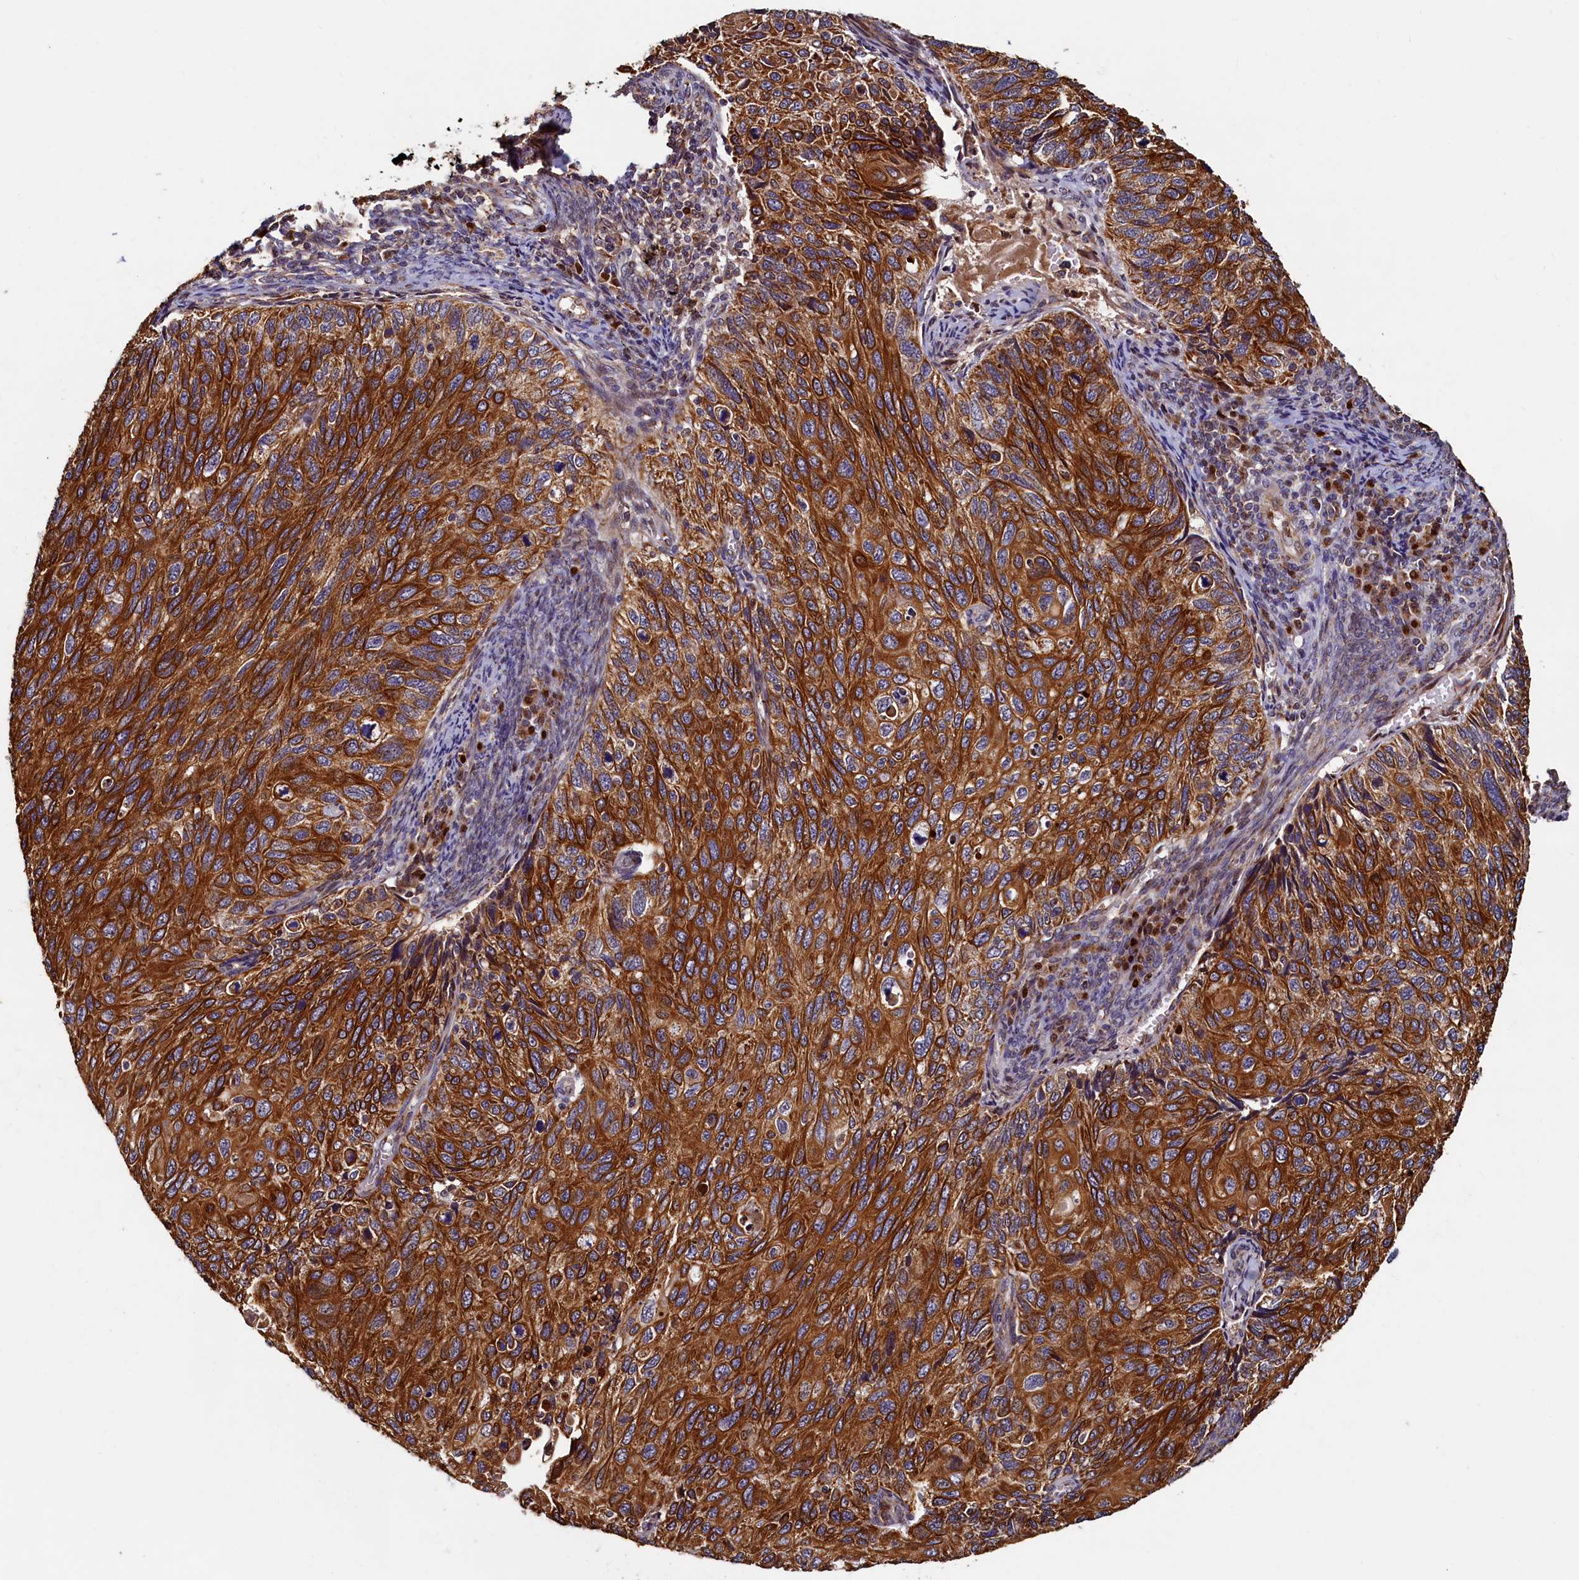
{"staining": {"intensity": "strong", "quantity": ">75%", "location": "cytoplasmic/membranous"}, "tissue": "cervical cancer", "cell_type": "Tumor cells", "image_type": "cancer", "snomed": [{"axis": "morphology", "description": "Squamous cell carcinoma, NOS"}, {"axis": "topography", "description": "Cervix"}], "caption": "A brown stain shows strong cytoplasmic/membranous staining of a protein in cervical cancer tumor cells. (Brightfield microscopy of DAB IHC at high magnification).", "gene": "NCKAP5L", "patient": {"sex": "female", "age": 70}}